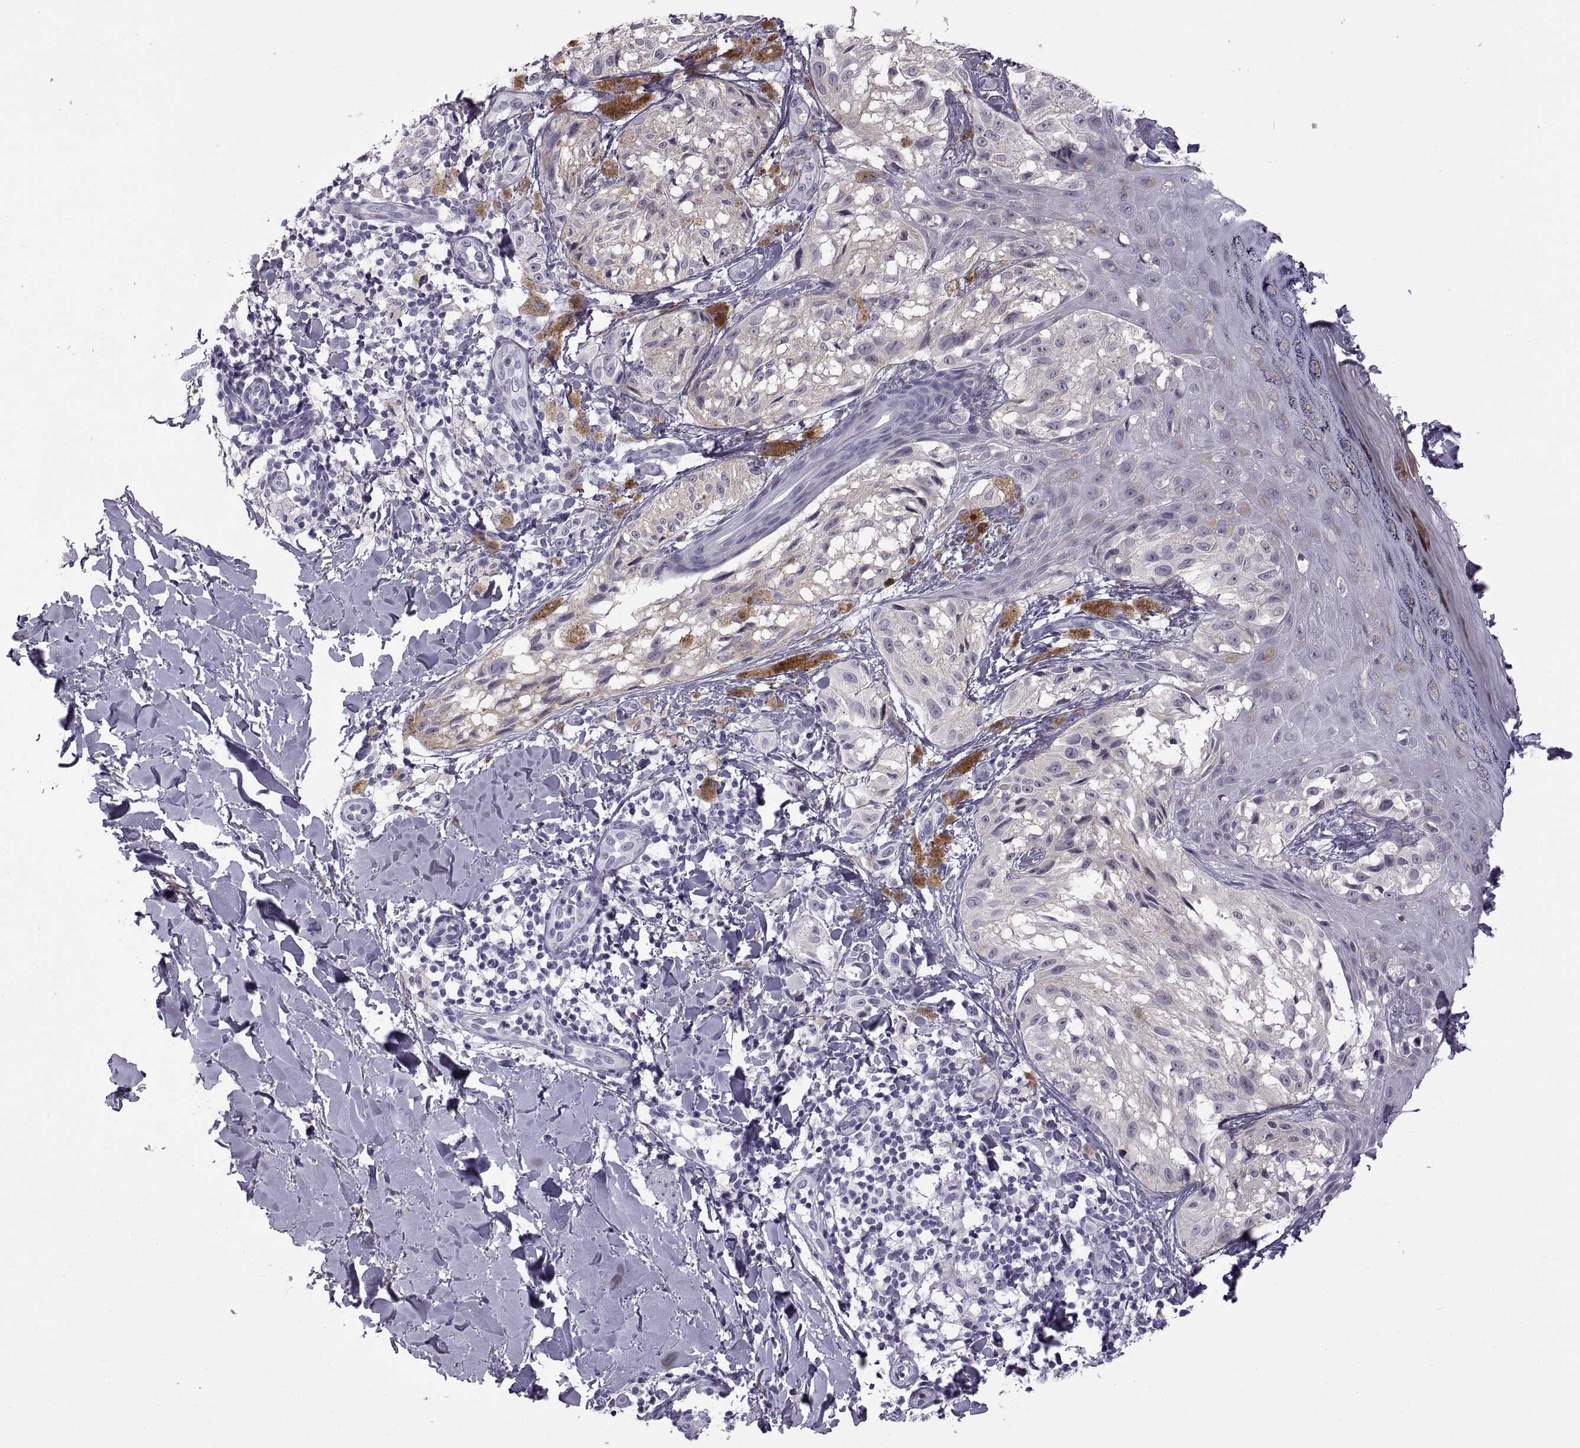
{"staining": {"intensity": "negative", "quantity": "none", "location": "none"}, "tissue": "melanoma", "cell_type": "Tumor cells", "image_type": "cancer", "snomed": [{"axis": "morphology", "description": "Malignant melanoma, NOS"}, {"axis": "topography", "description": "Skin"}], "caption": "Immunohistochemistry image of malignant melanoma stained for a protein (brown), which shows no expression in tumor cells. (DAB (3,3'-diaminobenzidine) immunohistochemistry with hematoxylin counter stain).", "gene": "RDM1", "patient": {"sex": "male", "age": 36}}